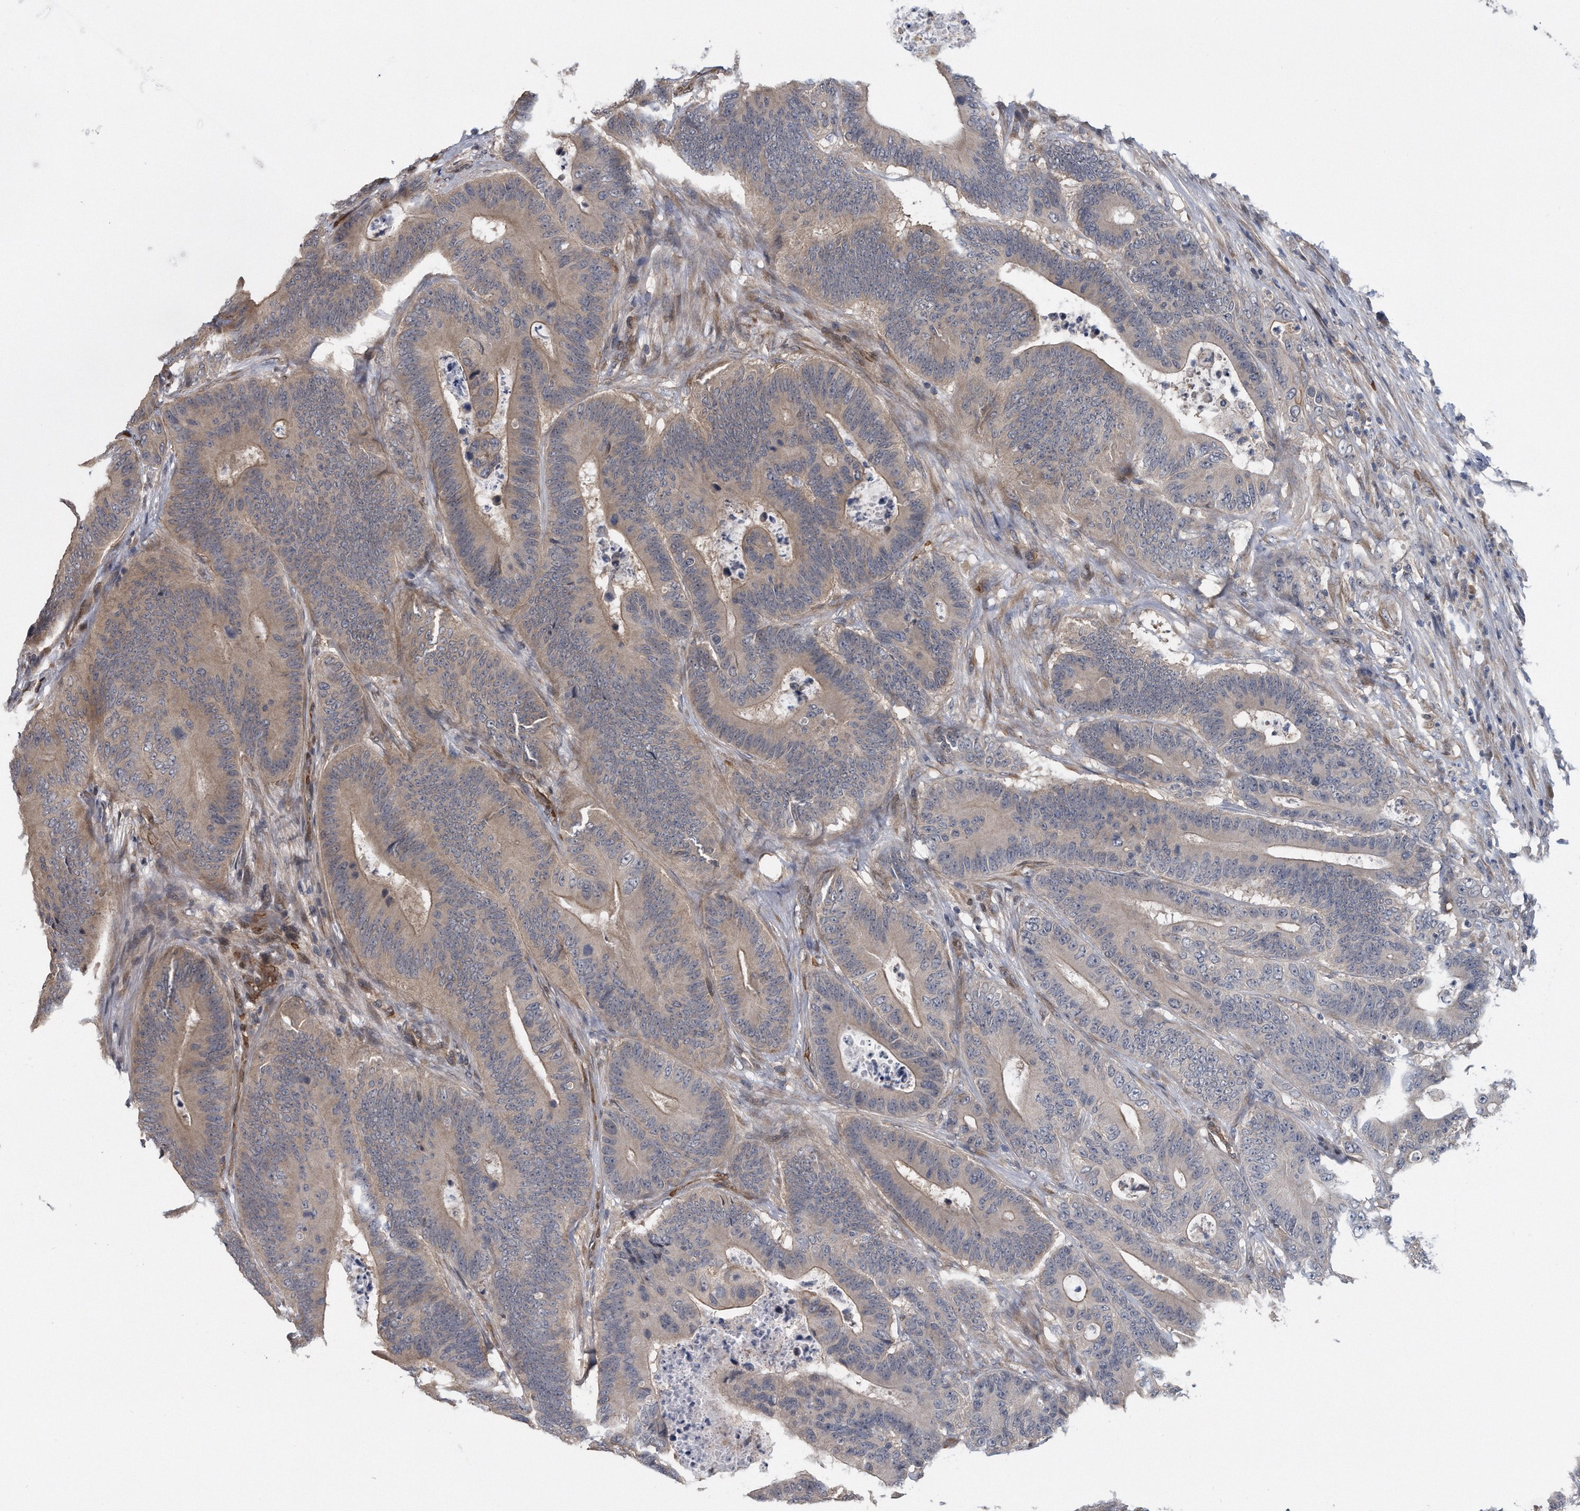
{"staining": {"intensity": "weak", "quantity": "25%-75%", "location": "cytoplasmic/membranous"}, "tissue": "colorectal cancer", "cell_type": "Tumor cells", "image_type": "cancer", "snomed": [{"axis": "morphology", "description": "Adenocarcinoma, NOS"}, {"axis": "topography", "description": "Colon"}], "caption": "Immunohistochemical staining of human colorectal adenocarcinoma demonstrates weak cytoplasmic/membranous protein staining in approximately 25%-75% of tumor cells.", "gene": "ZNF79", "patient": {"sex": "male", "age": 83}}